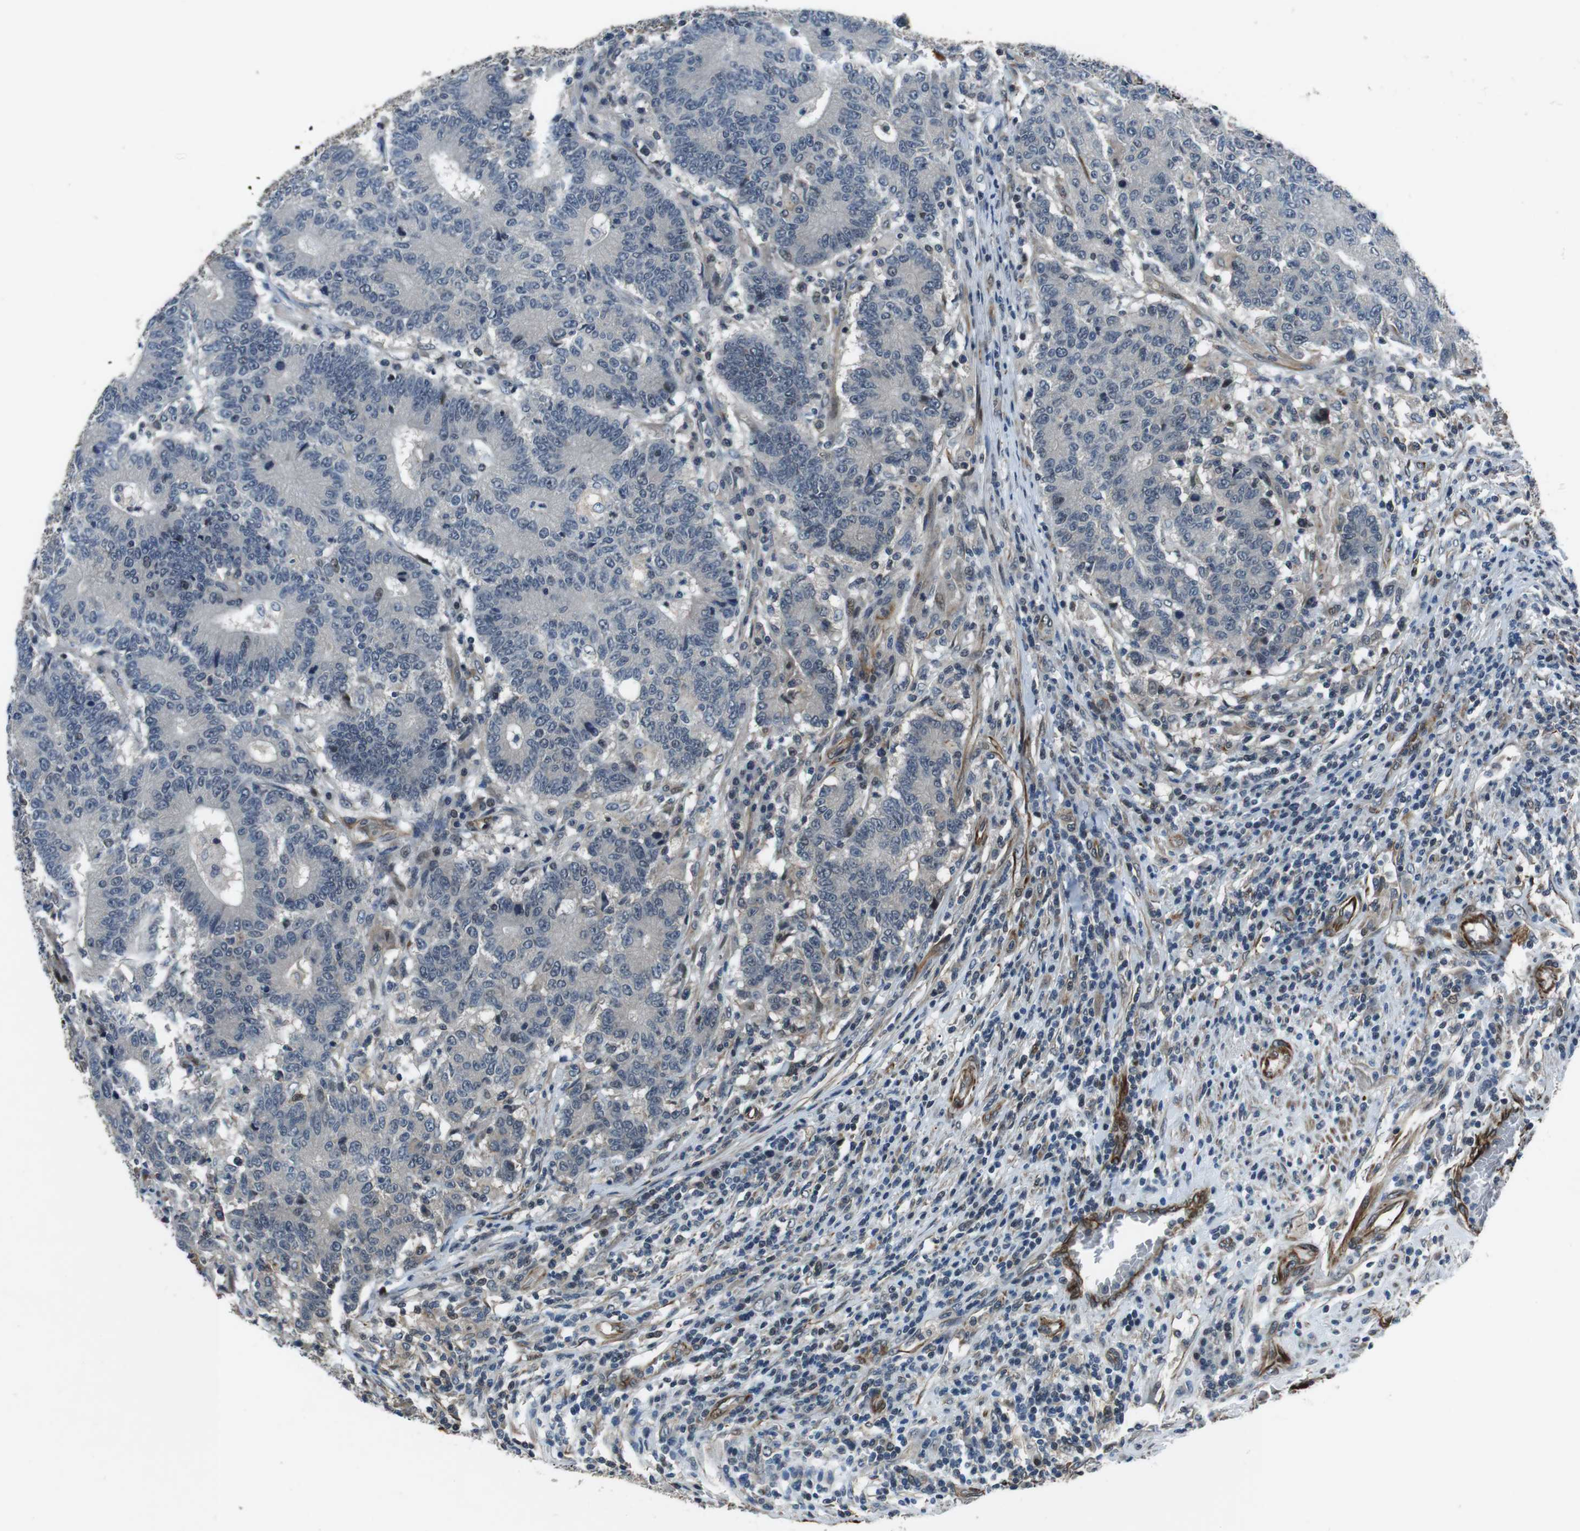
{"staining": {"intensity": "negative", "quantity": "none", "location": "none"}, "tissue": "colorectal cancer", "cell_type": "Tumor cells", "image_type": "cancer", "snomed": [{"axis": "morphology", "description": "Normal tissue, NOS"}, {"axis": "morphology", "description": "Adenocarcinoma, NOS"}, {"axis": "topography", "description": "Colon"}], "caption": "High magnification brightfield microscopy of colorectal cancer (adenocarcinoma) stained with DAB (brown) and counterstained with hematoxylin (blue): tumor cells show no significant expression.", "gene": "LRRC49", "patient": {"sex": "female", "age": 75}}